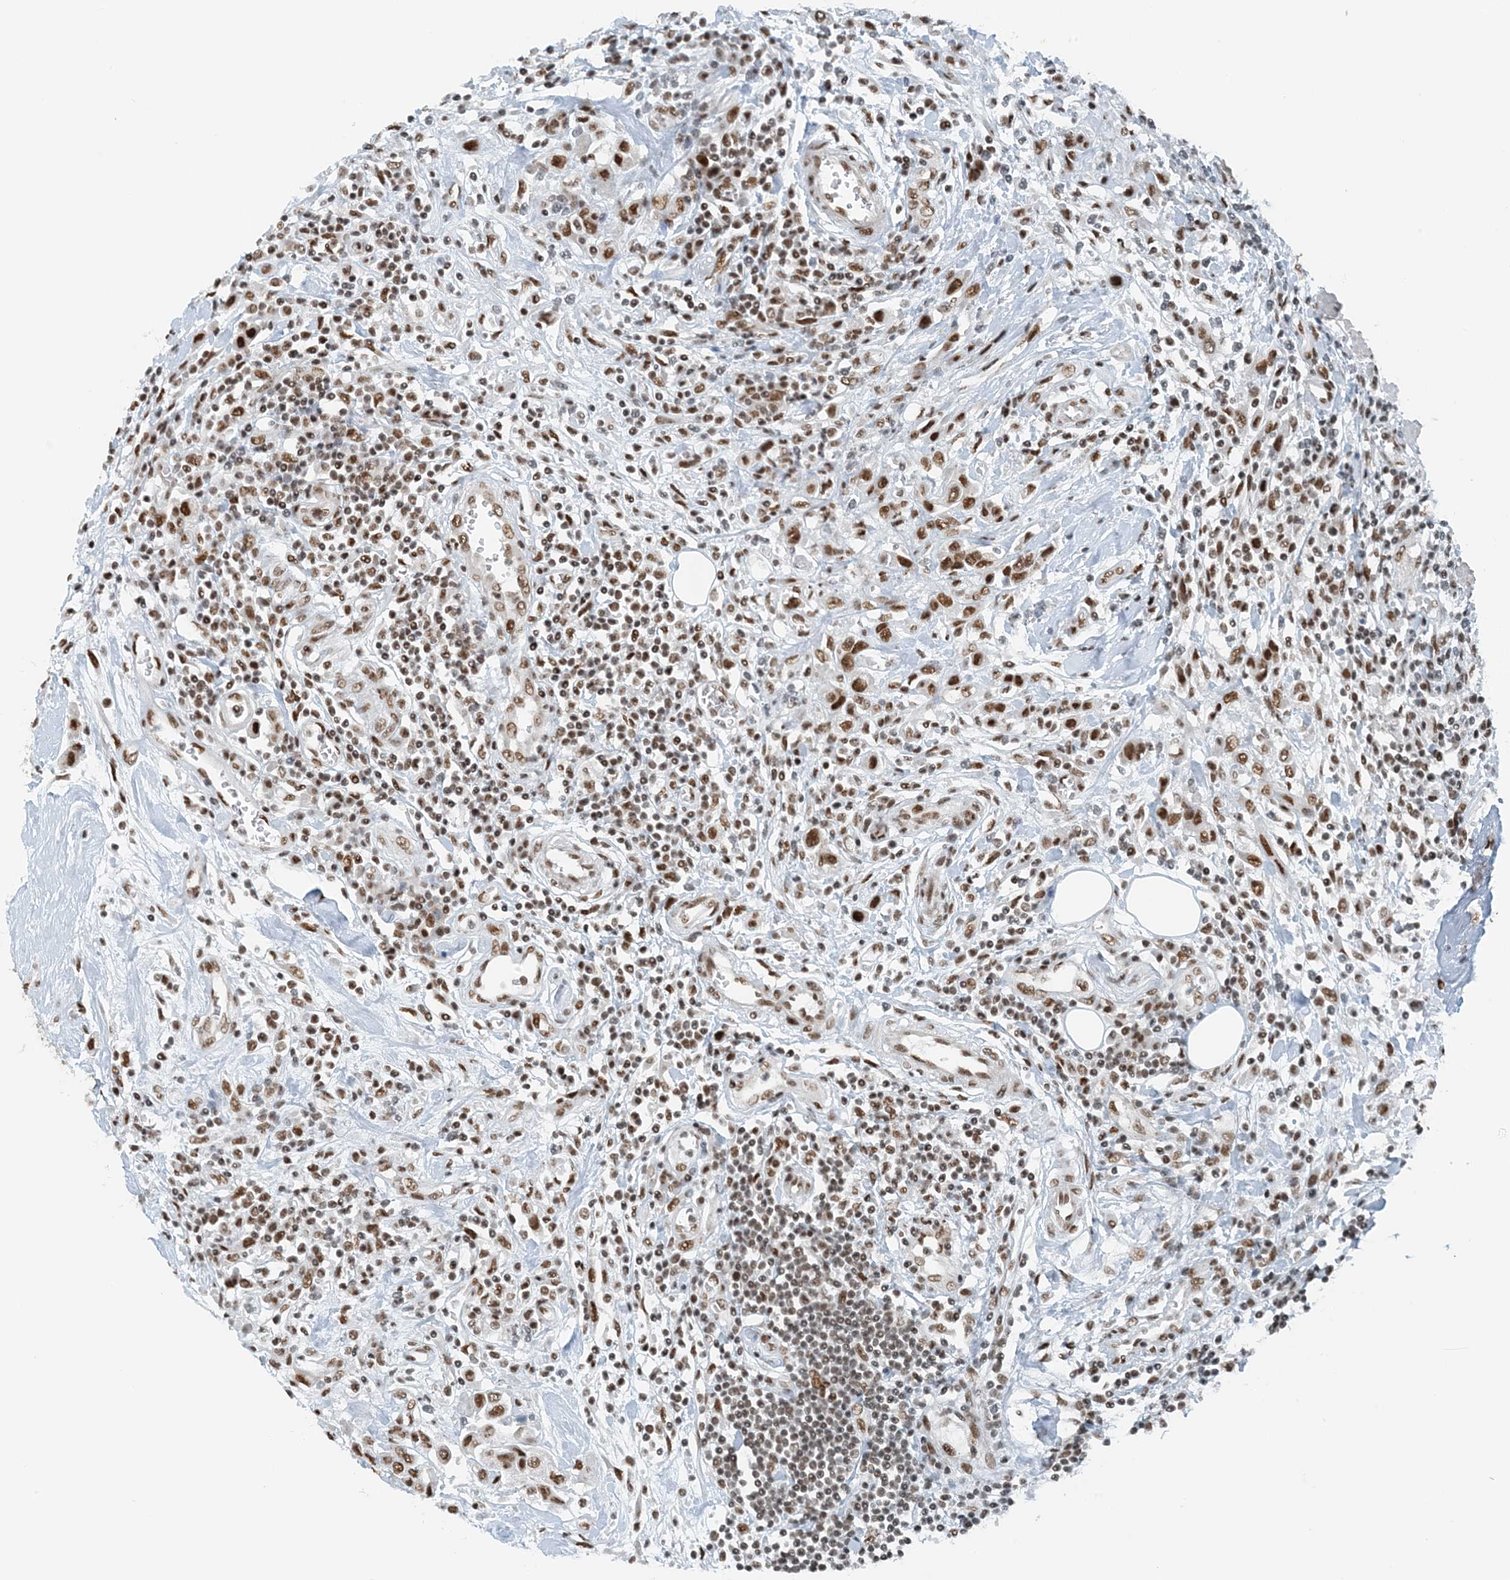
{"staining": {"intensity": "strong", "quantity": ">75%", "location": "nuclear"}, "tissue": "urothelial cancer", "cell_type": "Tumor cells", "image_type": "cancer", "snomed": [{"axis": "morphology", "description": "Urothelial carcinoma, High grade"}, {"axis": "topography", "description": "Urinary bladder"}], "caption": "Urothelial cancer stained with DAB (3,3'-diaminobenzidine) immunohistochemistry exhibits high levels of strong nuclear positivity in about >75% of tumor cells. (IHC, brightfield microscopy, high magnification).", "gene": "ZNF500", "patient": {"sex": "male", "age": 50}}